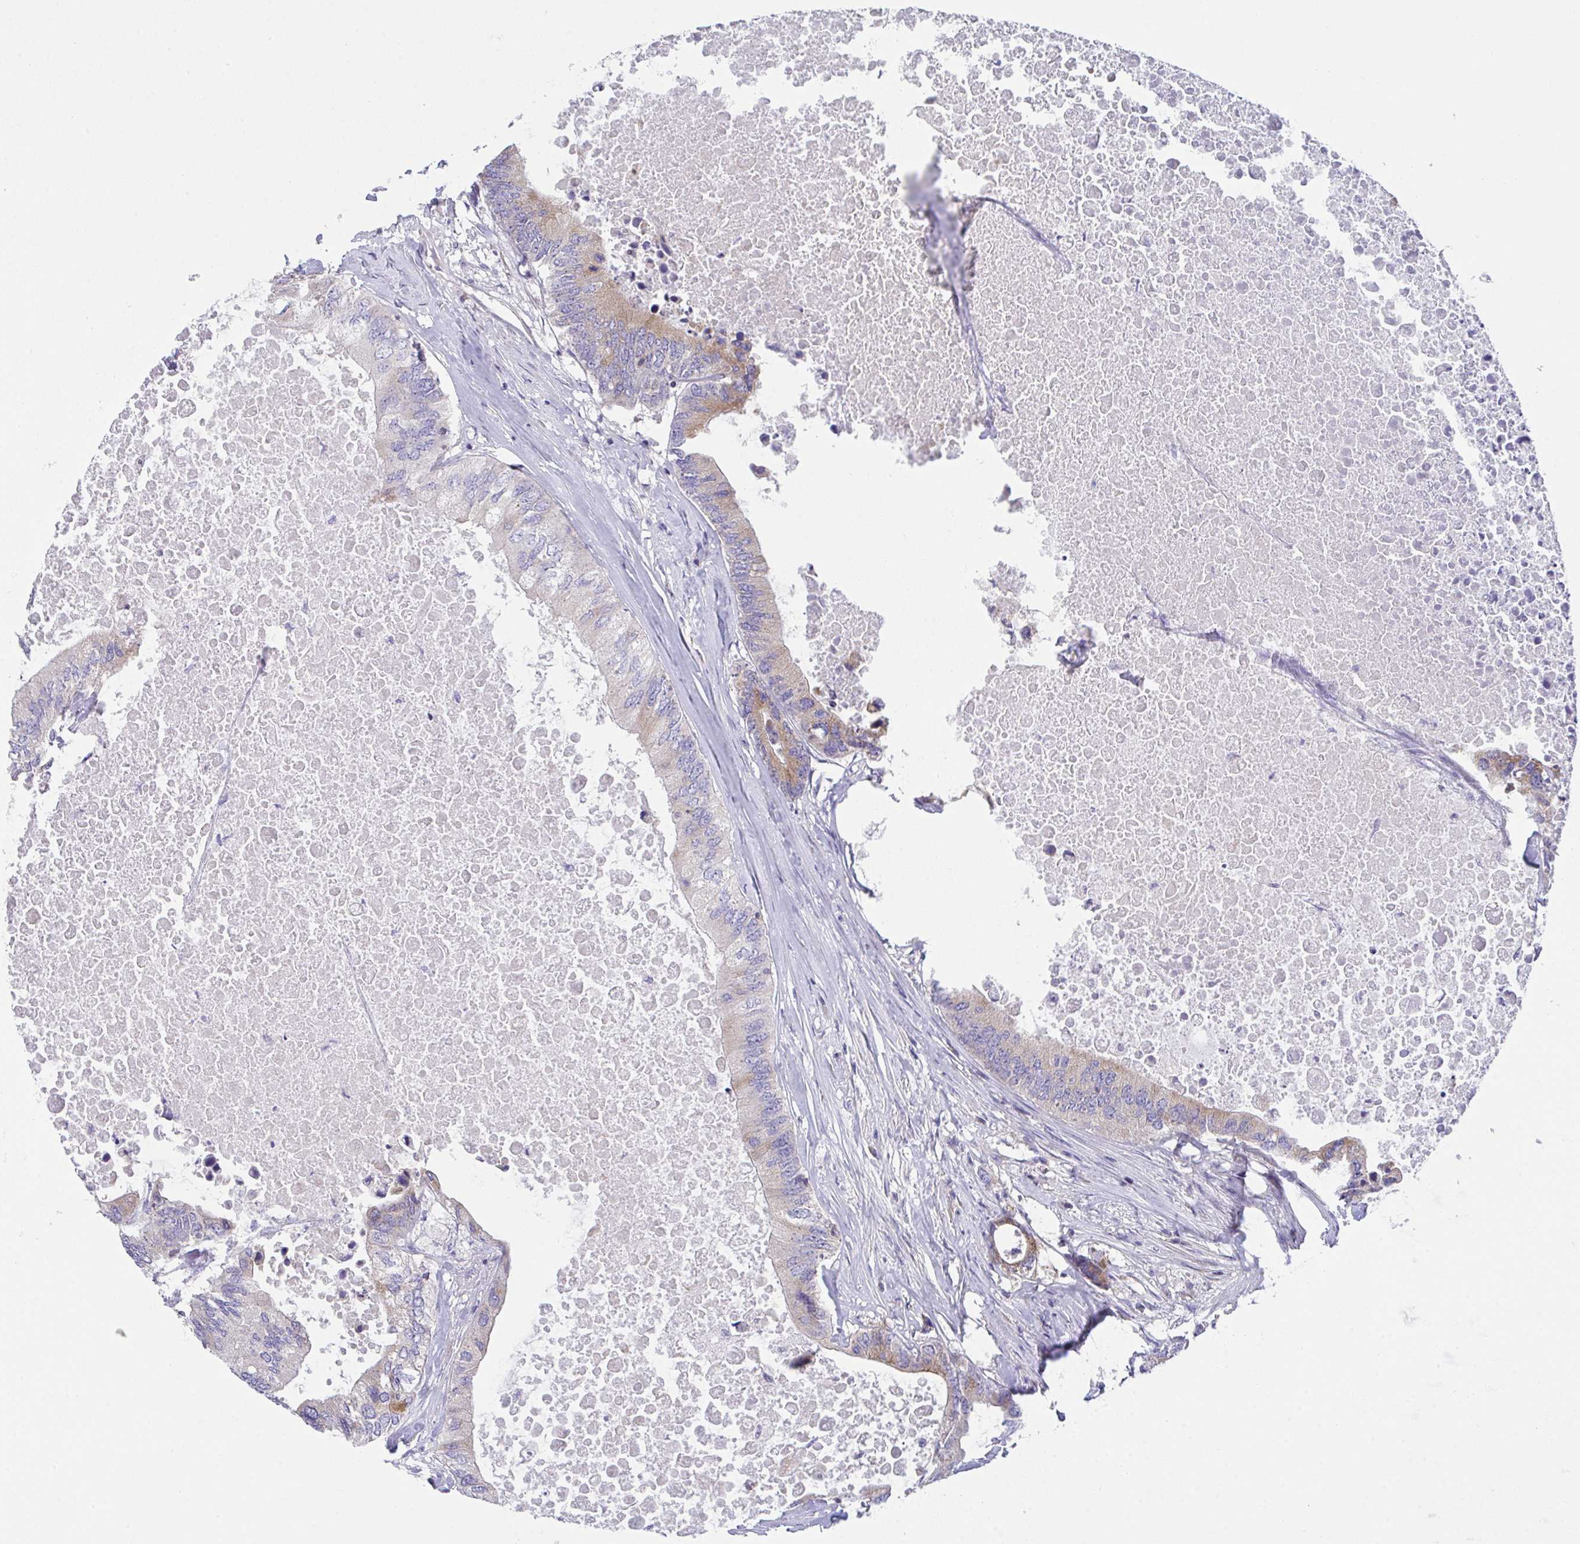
{"staining": {"intensity": "weak", "quantity": "25%-75%", "location": "cytoplasmic/membranous"}, "tissue": "colorectal cancer", "cell_type": "Tumor cells", "image_type": "cancer", "snomed": [{"axis": "morphology", "description": "Adenocarcinoma, NOS"}, {"axis": "topography", "description": "Colon"}], "caption": "Weak cytoplasmic/membranous staining for a protein is seen in approximately 25%-75% of tumor cells of colorectal cancer (adenocarcinoma) using immunohistochemistry (IHC).", "gene": "MIA3", "patient": {"sex": "male", "age": 71}}